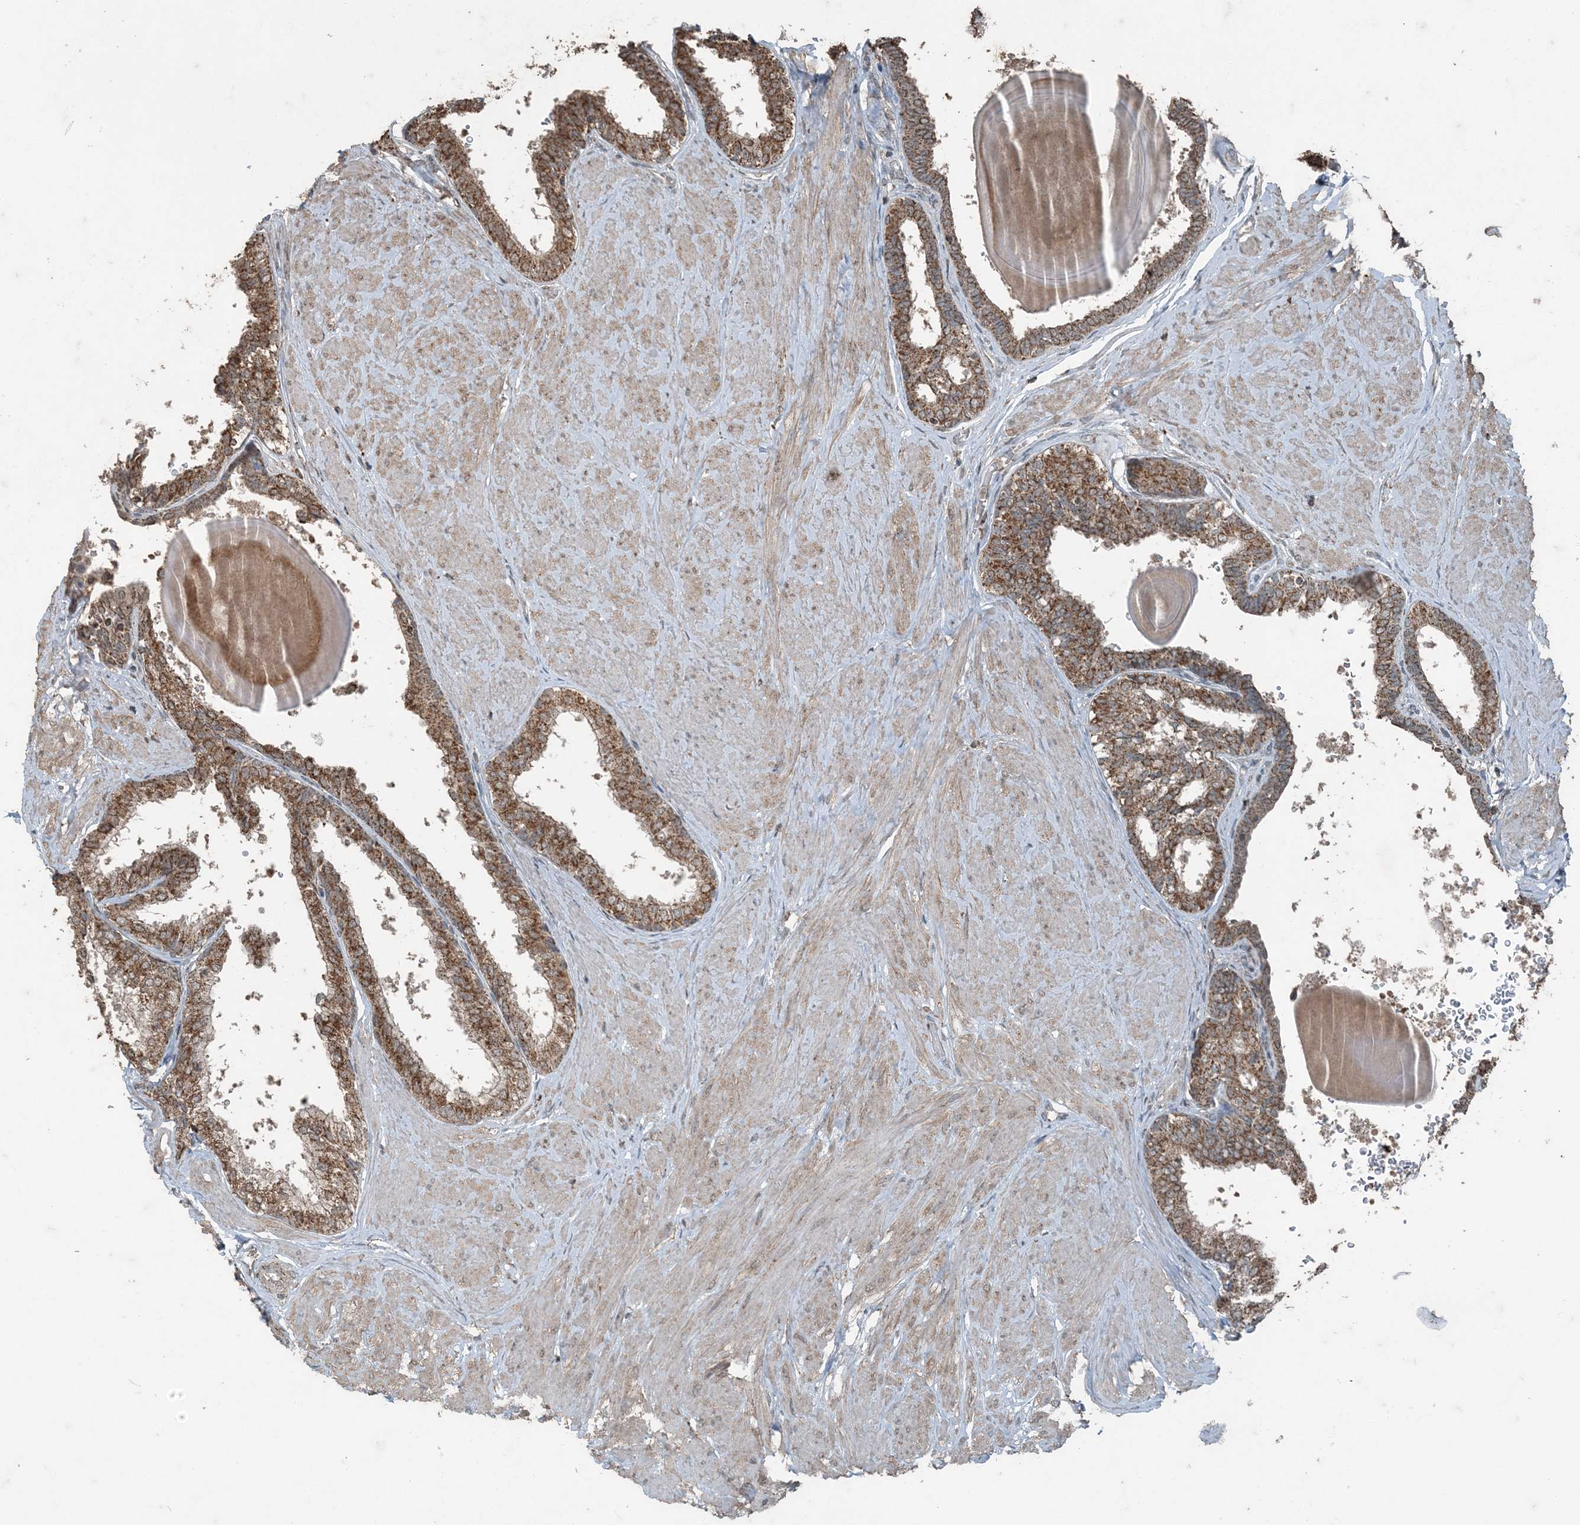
{"staining": {"intensity": "moderate", "quantity": ">75%", "location": "cytoplasmic/membranous"}, "tissue": "prostate", "cell_type": "Glandular cells", "image_type": "normal", "snomed": [{"axis": "morphology", "description": "Normal tissue, NOS"}, {"axis": "topography", "description": "Prostate"}], "caption": "This is an image of IHC staining of unremarkable prostate, which shows moderate staining in the cytoplasmic/membranous of glandular cells.", "gene": "GNL1", "patient": {"sex": "male", "age": 48}}